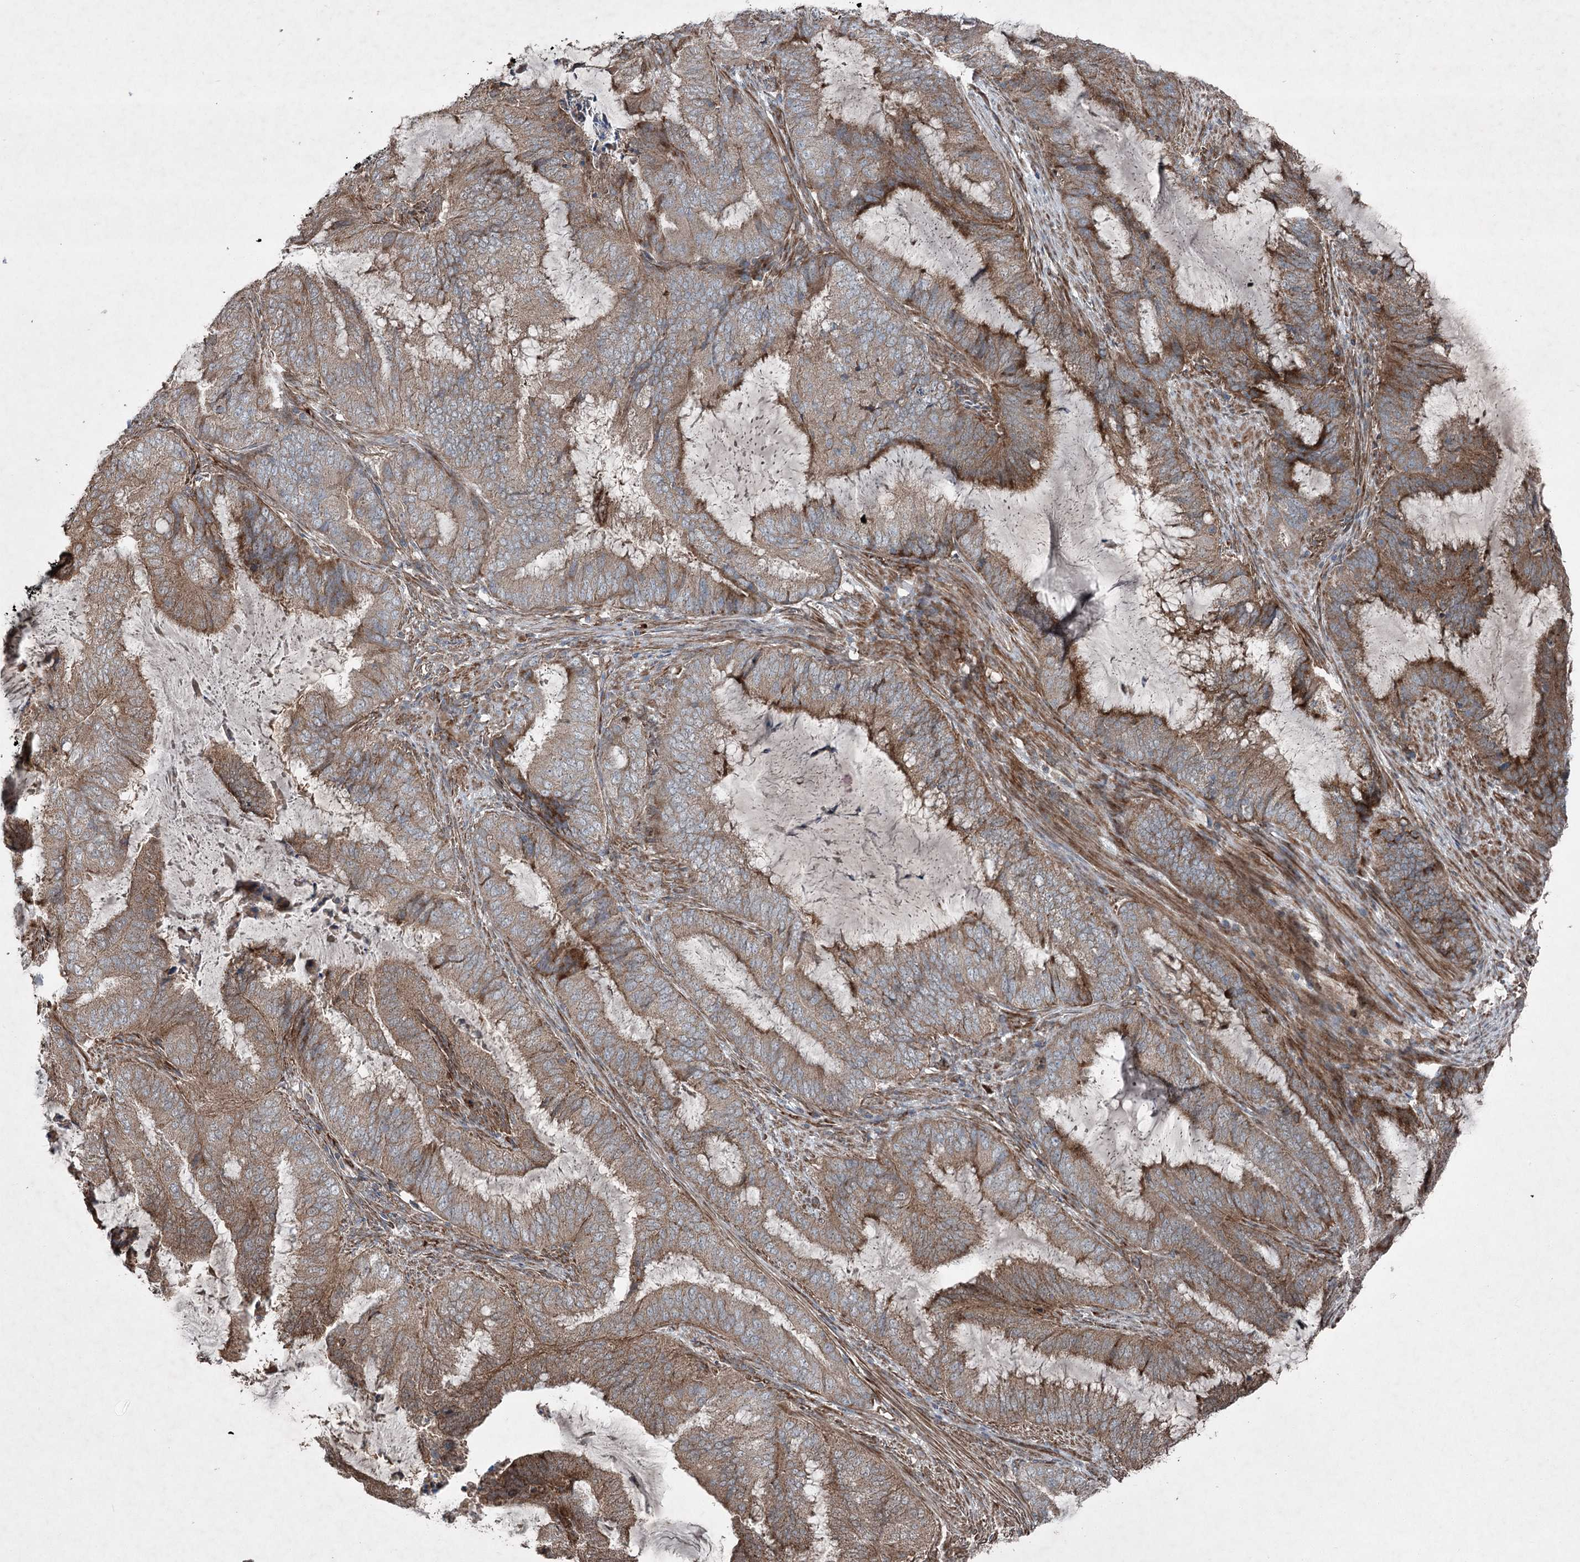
{"staining": {"intensity": "moderate", "quantity": ">75%", "location": "cytoplasmic/membranous"}, "tissue": "endometrial cancer", "cell_type": "Tumor cells", "image_type": "cancer", "snomed": [{"axis": "morphology", "description": "Adenocarcinoma, NOS"}, {"axis": "topography", "description": "Endometrium"}], "caption": "Moderate cytoplasmic/membranous protein positivity is appreciated in approximately >75% of tumor cells in endometrial cancer (adenocarcinoma).", "gene": "SERINC5", "patient": {"sex": "female", "age": 51}}